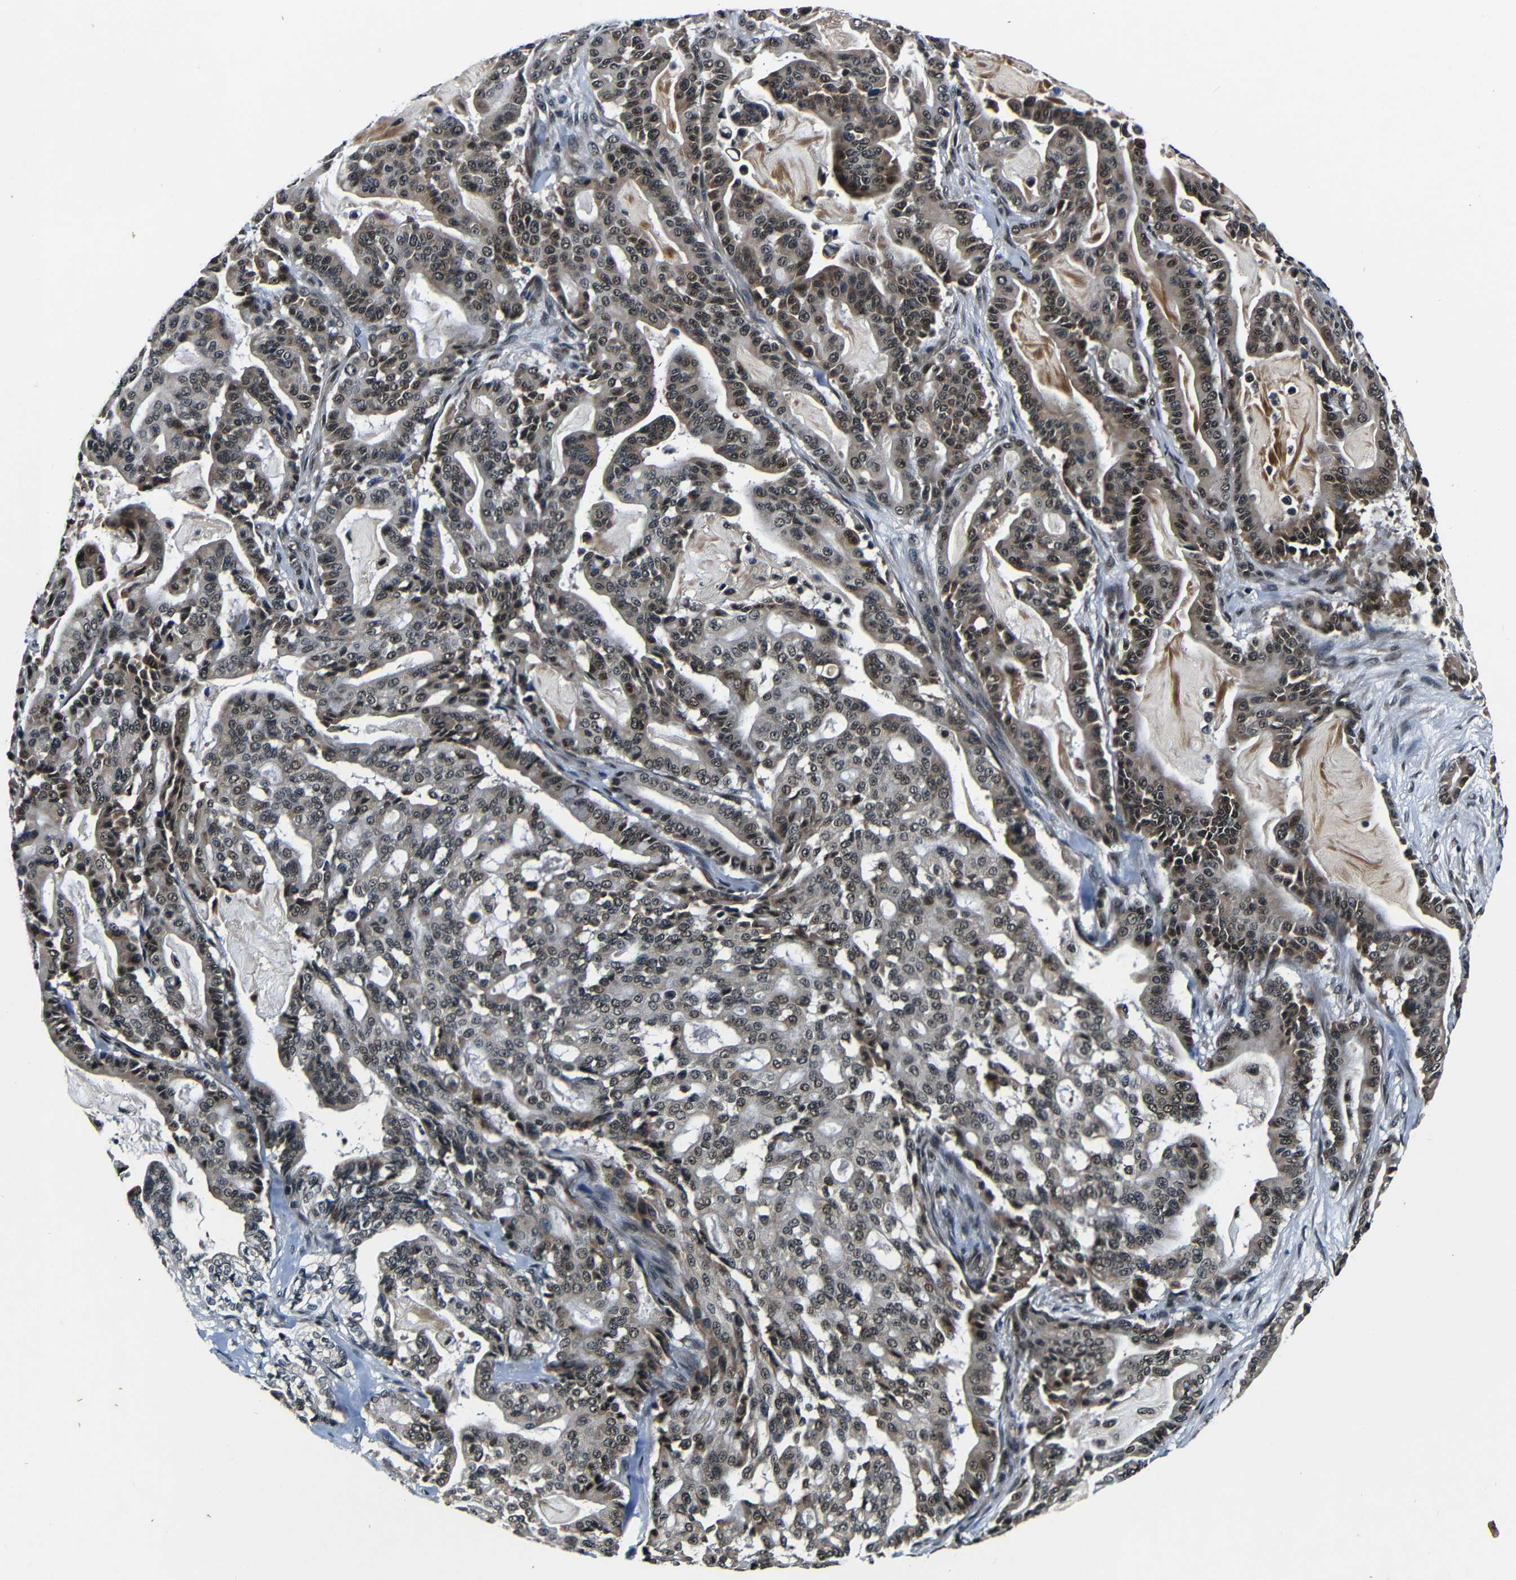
{"staining": {"intensity": "moderate", "quantity": ">75%", "location": "cytoplasmic/membranous,nuclear"}, "tissue": "pancreatic cancer", "cell_type": "Tumor cells", "image_type": "cancer", "snomed": [{"axis": "morphology", "description": "Adenocarcinoma, NOS"}, {"axis": "topography", "description": "Pancreas"}], "caption": "Moderate cytoplasmic/membranous and nuclear expression is seen in approximately >75% of tumor cells in pancreatic adenocarcinoma.", "gene": "FOXD4", "patient": {"sex": "male", "age": 63}}